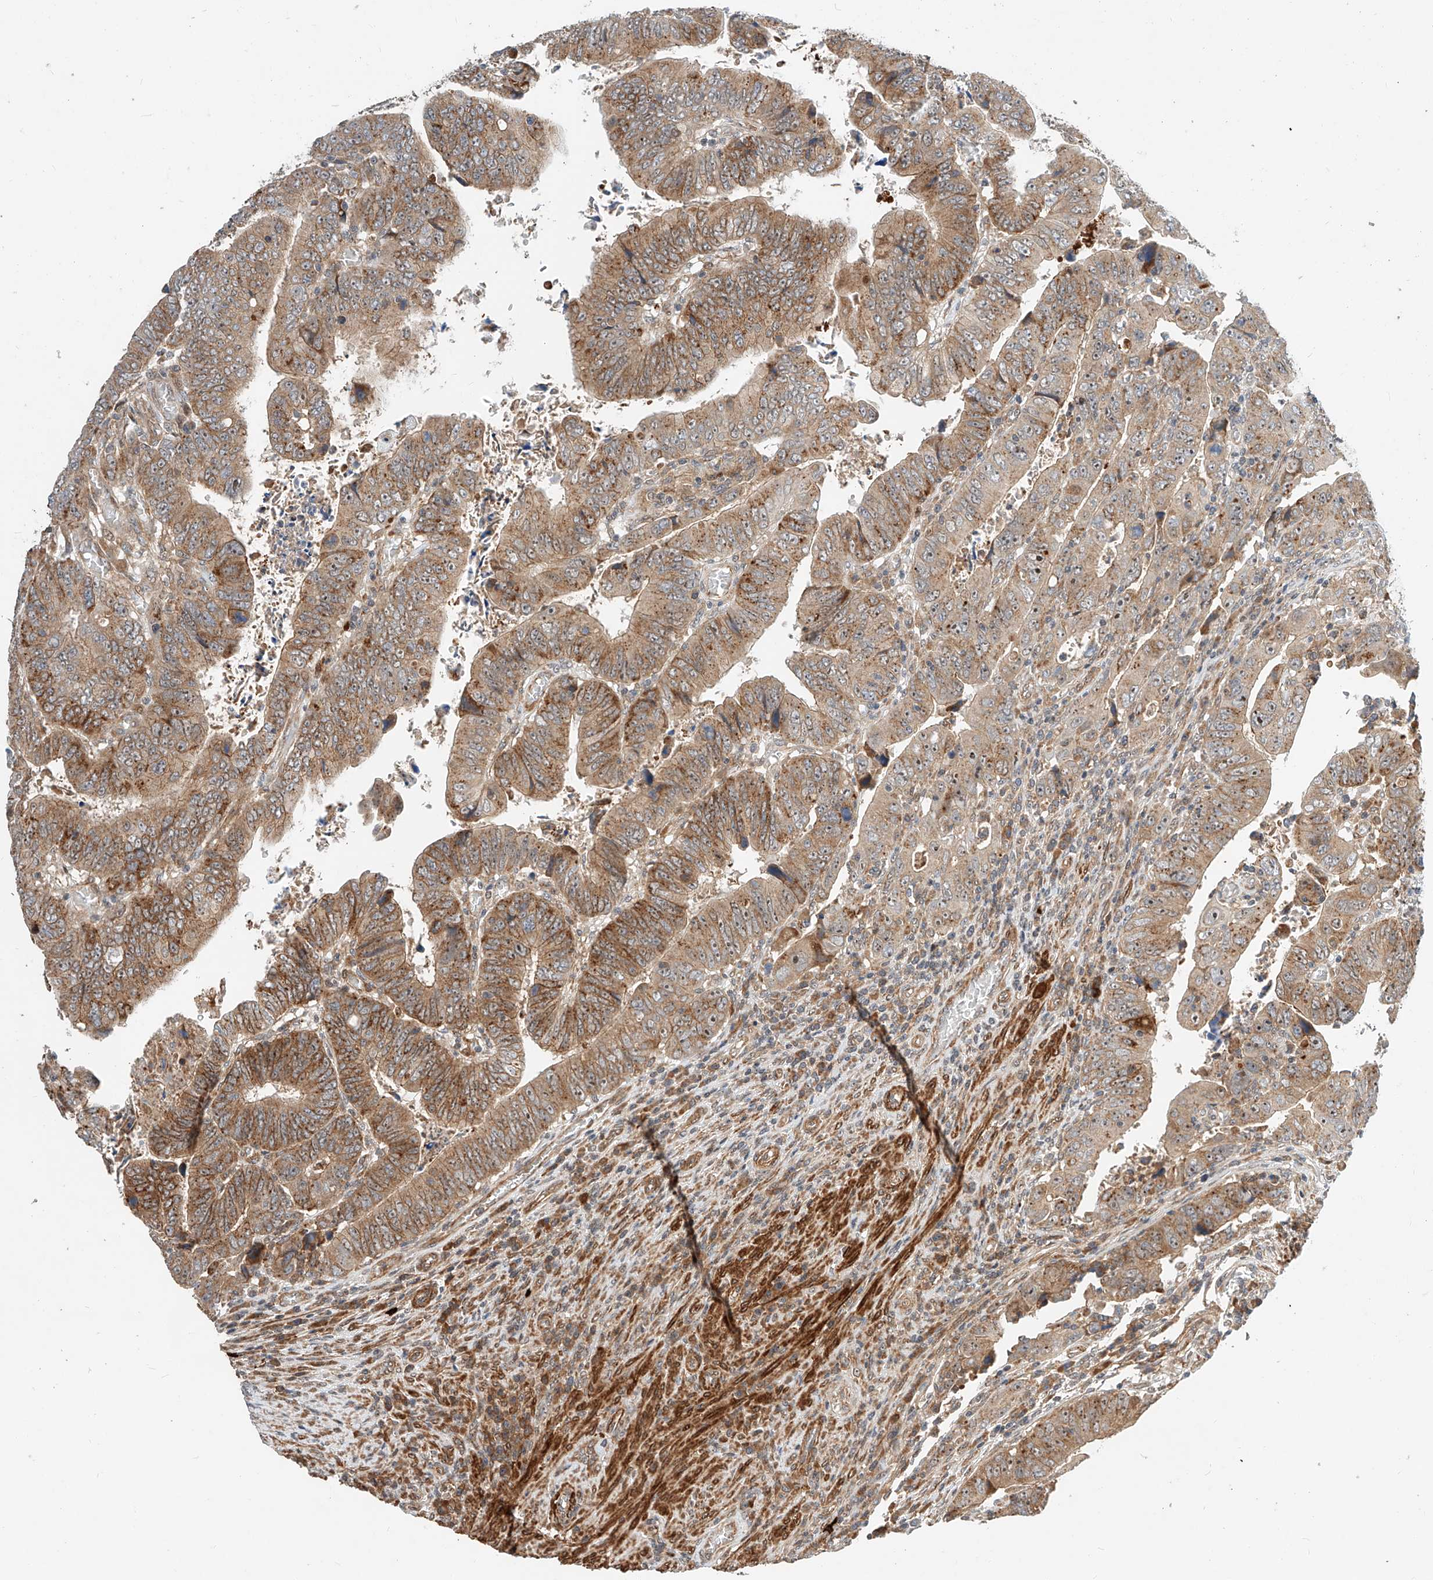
{"staining": {"intensity": "moderate", "quantity": ">75%", "location": "cytoplasmic/membranous"}, "tissue": "colorectal cancer", "cell_type": "Tumor cells", "image_type": "cancer", "snomed": [{"axis": "morphology", "description": "Normal tissue, NOS"}, {"axis": "morphology", "description": "Adenocarcinoma, NOS"}, {"axis": "topography", "description": "Rectum"}], "caption": "Protein analysis of colorectal cancer tissue displays moderate cytoplasmic/membranous positivity in about >75% of tumor cells. Nuclei are stained in blue.", "gene": "CPAMD8", "patient": {"sex": "female", "age": 65}}